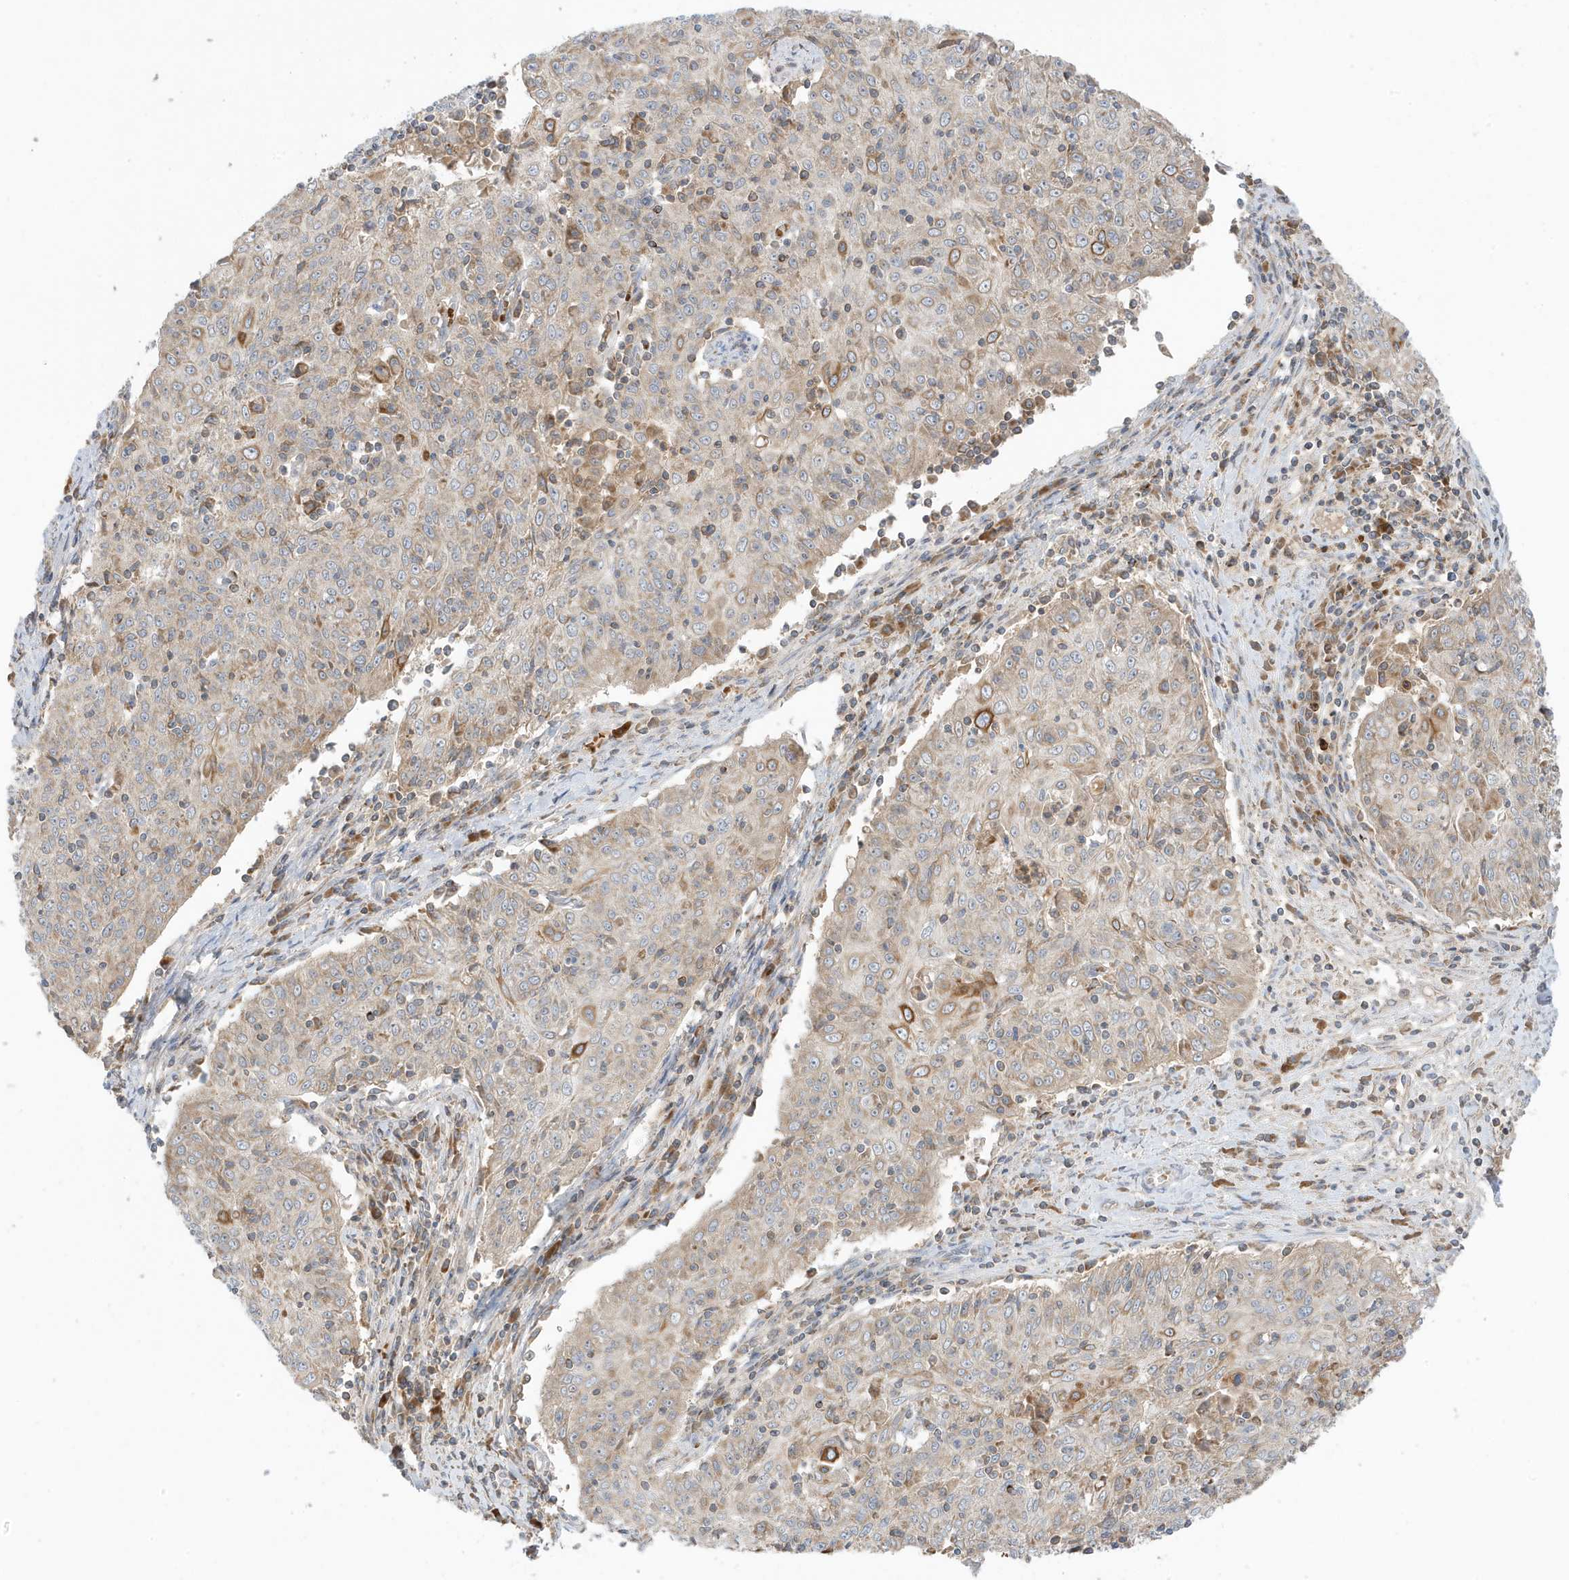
{"staining": {"intensity": "weak", "quantity": "<25%", "location": "cytoplasmic/membranous"}, "tissue": "cervical cancer", "cell_type": "Tumor cells", "image_type": "cancer", "snomed": [{"axis": "morphology", "description": "Squamous cell carcinoma, NOS"}, {"axis": "topography", "description": "Cervix"}], "caption": "Tumor cells are negative for brown protein staining in cervical cancer (squamous cell carcinoma).", "gene": "NPPC", "patient": {"sex": "female", "age": 48}}